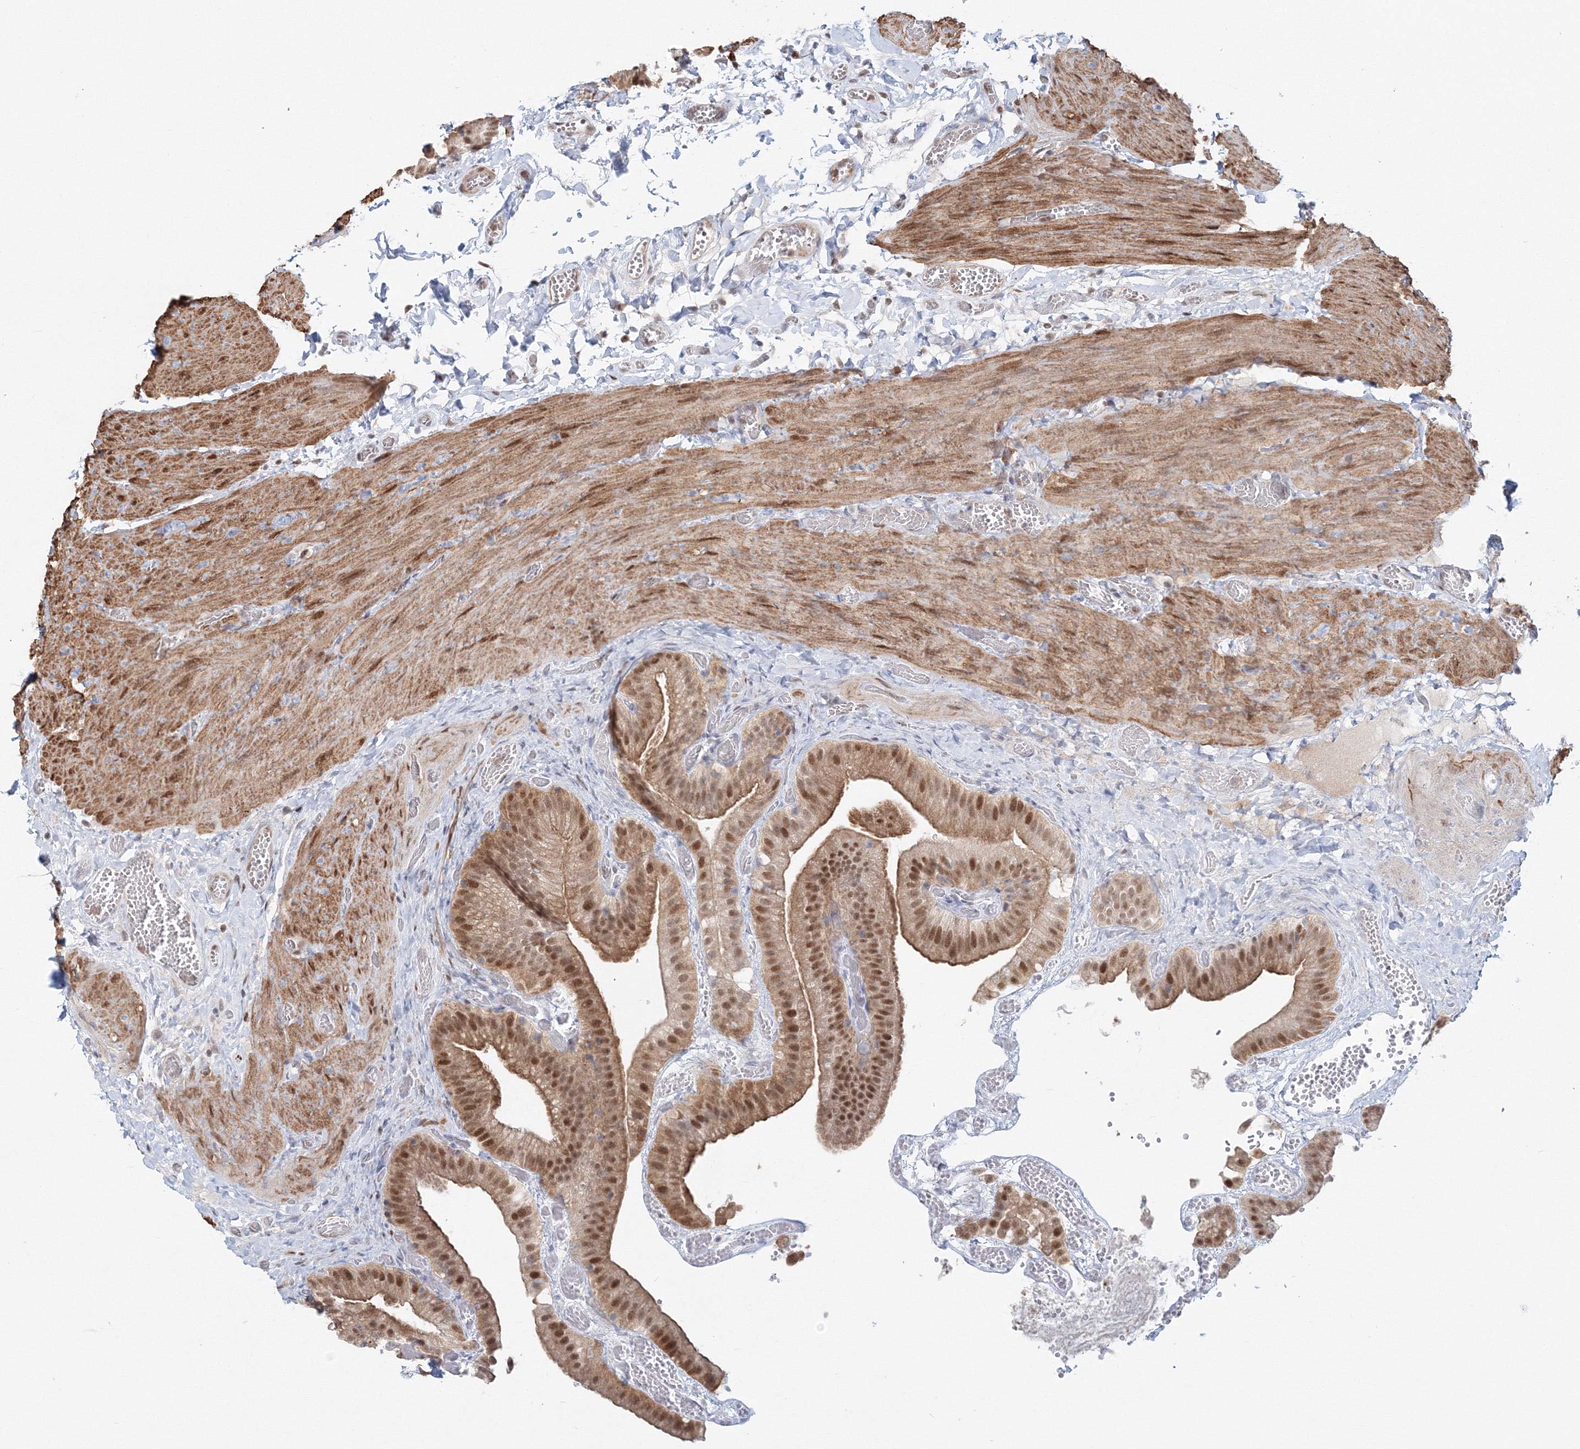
{"staining": {"intensity": "moderate", "quantity": "25%-75%", "location": "cytoplasmic/membranous,nuclear"}, "tissue": "gallbladder", "cell_type": "Glandular cells", "image_type": "normal", "snomed": [{"axis": "morphology", "description": "Normal tissue, NOS"}, {"axis": "topography", "description": "Gallbladder"}], "caption": "Gallbladder stained with DAB (3,3'-diaminobenzidine) immunohistochemistry (IHC) exhibits medium levels of moderate cytoplasmic/membranous,nuclear positivity in approximately 25%-75% of glandular cells.", "gene": "ARHGAP21", "patient": {"sex": "female", "age": 64}}